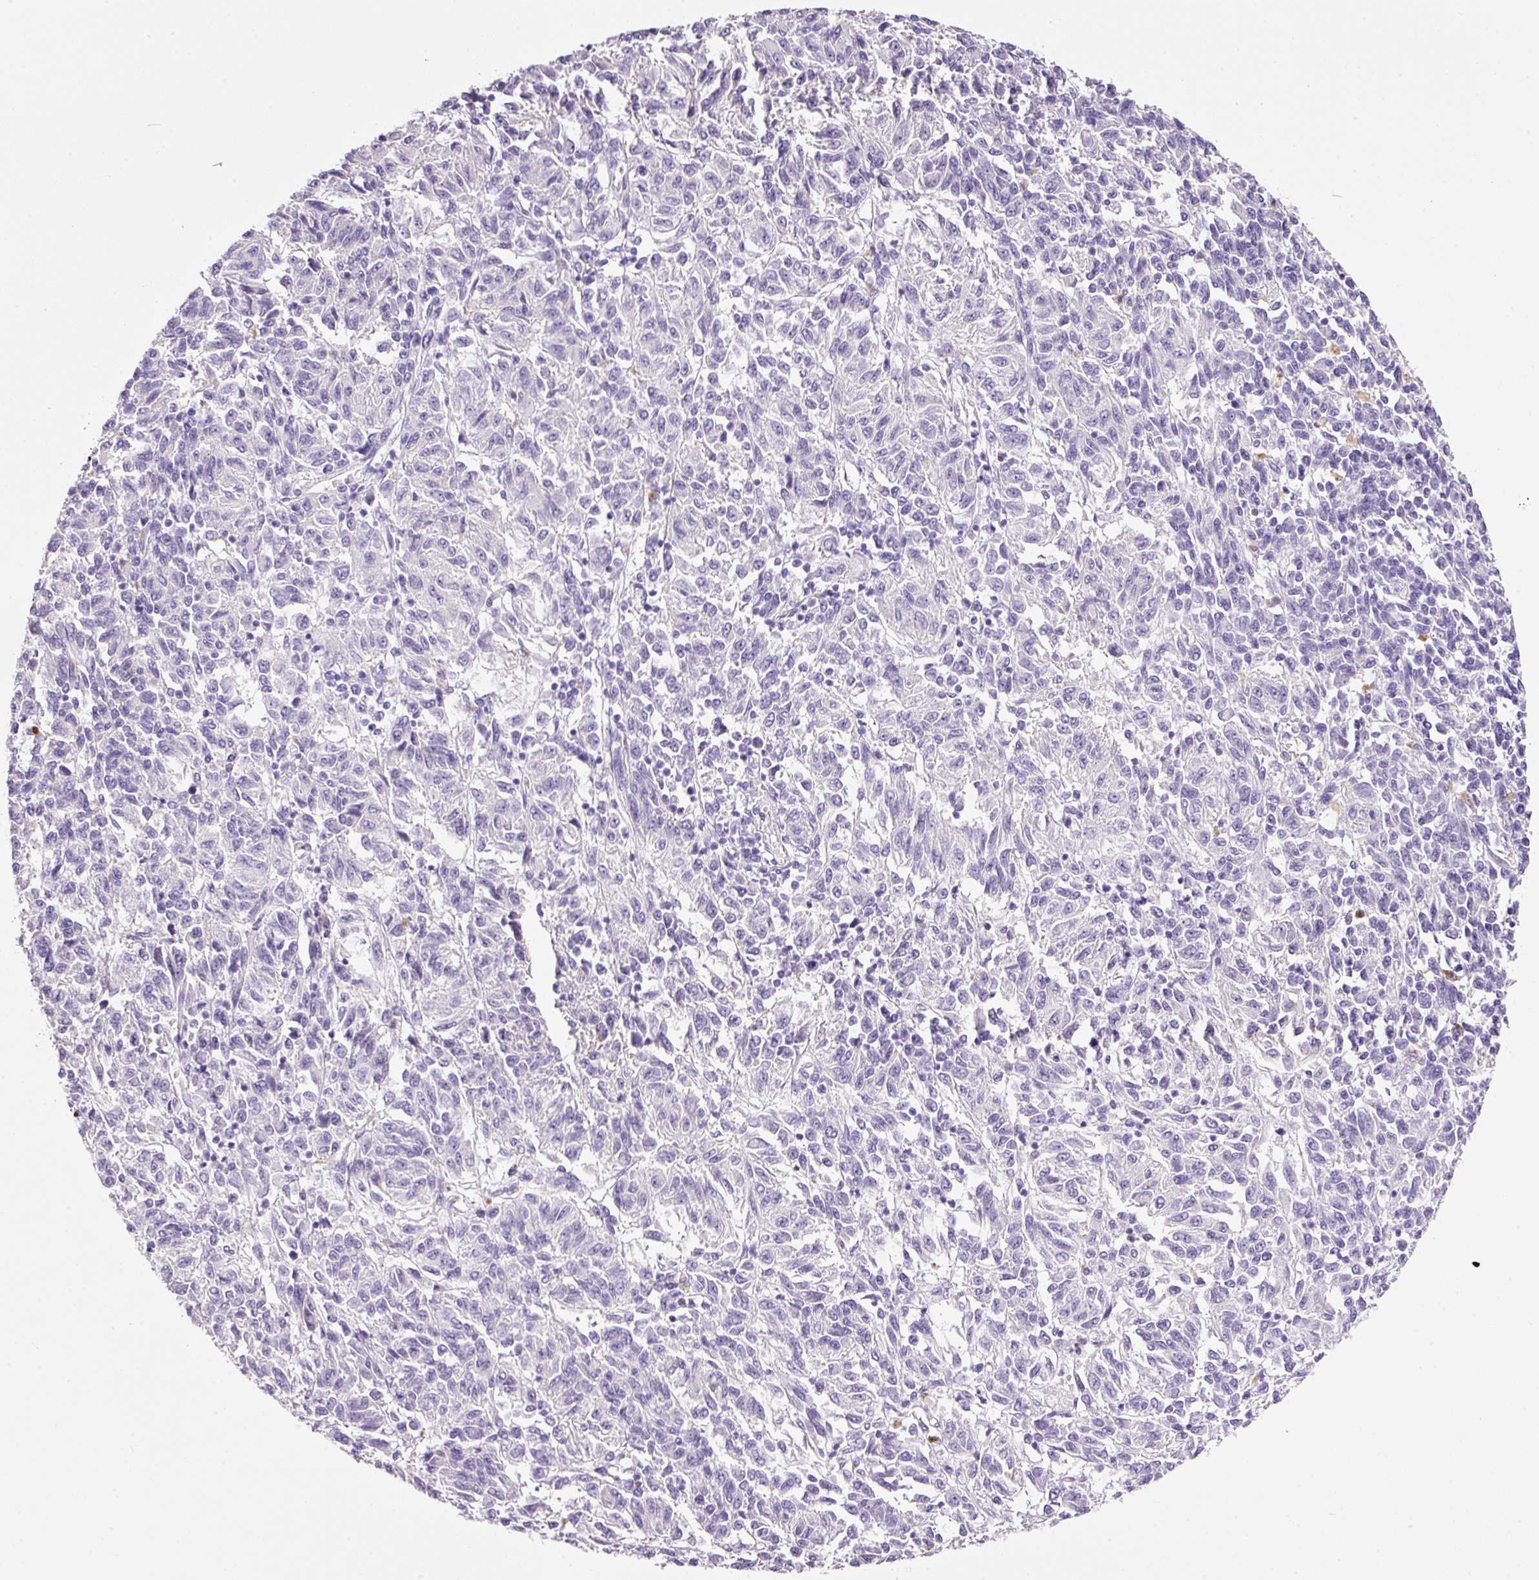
{"staining": {"intensity": "negative", "quantity": "none", "location": "none"}, "tissue": "melanoma", "cell_type": "Tumor cells", "image_type": "cancer", "snomed": [{"axis": "morphology", "description": "Malignant melanoma, Metastatic site"}, {"axis": "topography", "description": "Lung"}], "caption": "Protein analysis of malignant melanoma (metastatic site) reveals no significant staining in tumor cells. (DAB immunohistochemistry visualized using brightfield microscopy, high magnification).", "gene": "BSND", "patient": {"sex": "male", "age": 64}}